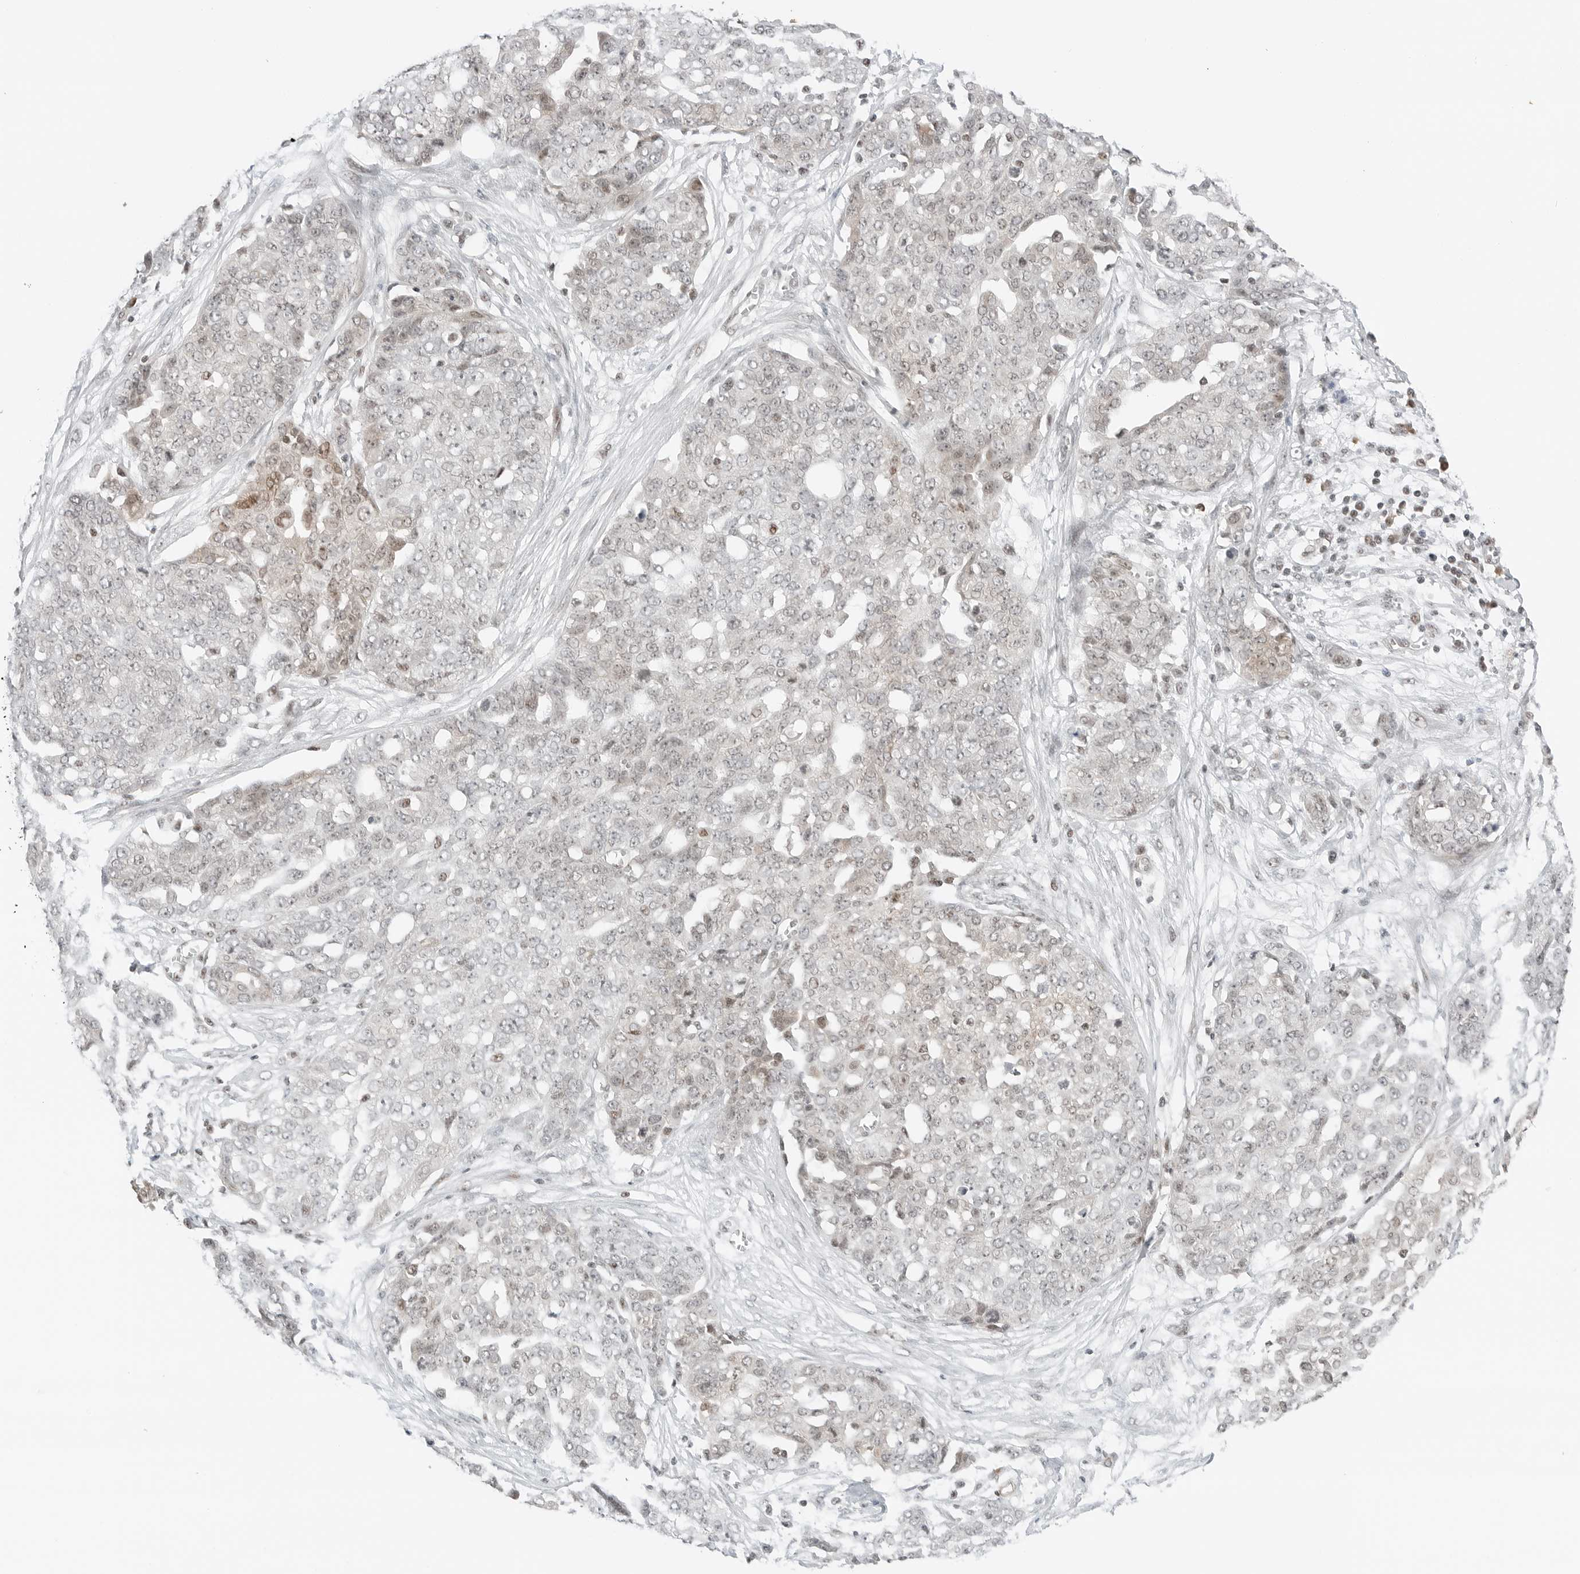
{"staining": {"intensity": "weak", "quantity": "<25%", "location": "nuclear"}, "tissue": "ovarian cancer", "cell_type": "Tumor cells", "image_type": "cancer", "snomed": [{"axis": "morphology", "description": "Cystadenocarcinoma, serous, NOS"}, {"axis": "topography", "description": "Soft tissue"}, {"axis": "topography", "description": "Ovary"}], "caption": "A micrograph of human serous cystadenocarcinoma (ovarian) is negative for staining in tumor cells.", "gene": "CRTC2", "patient": {"sex": "female", "age": 57}}